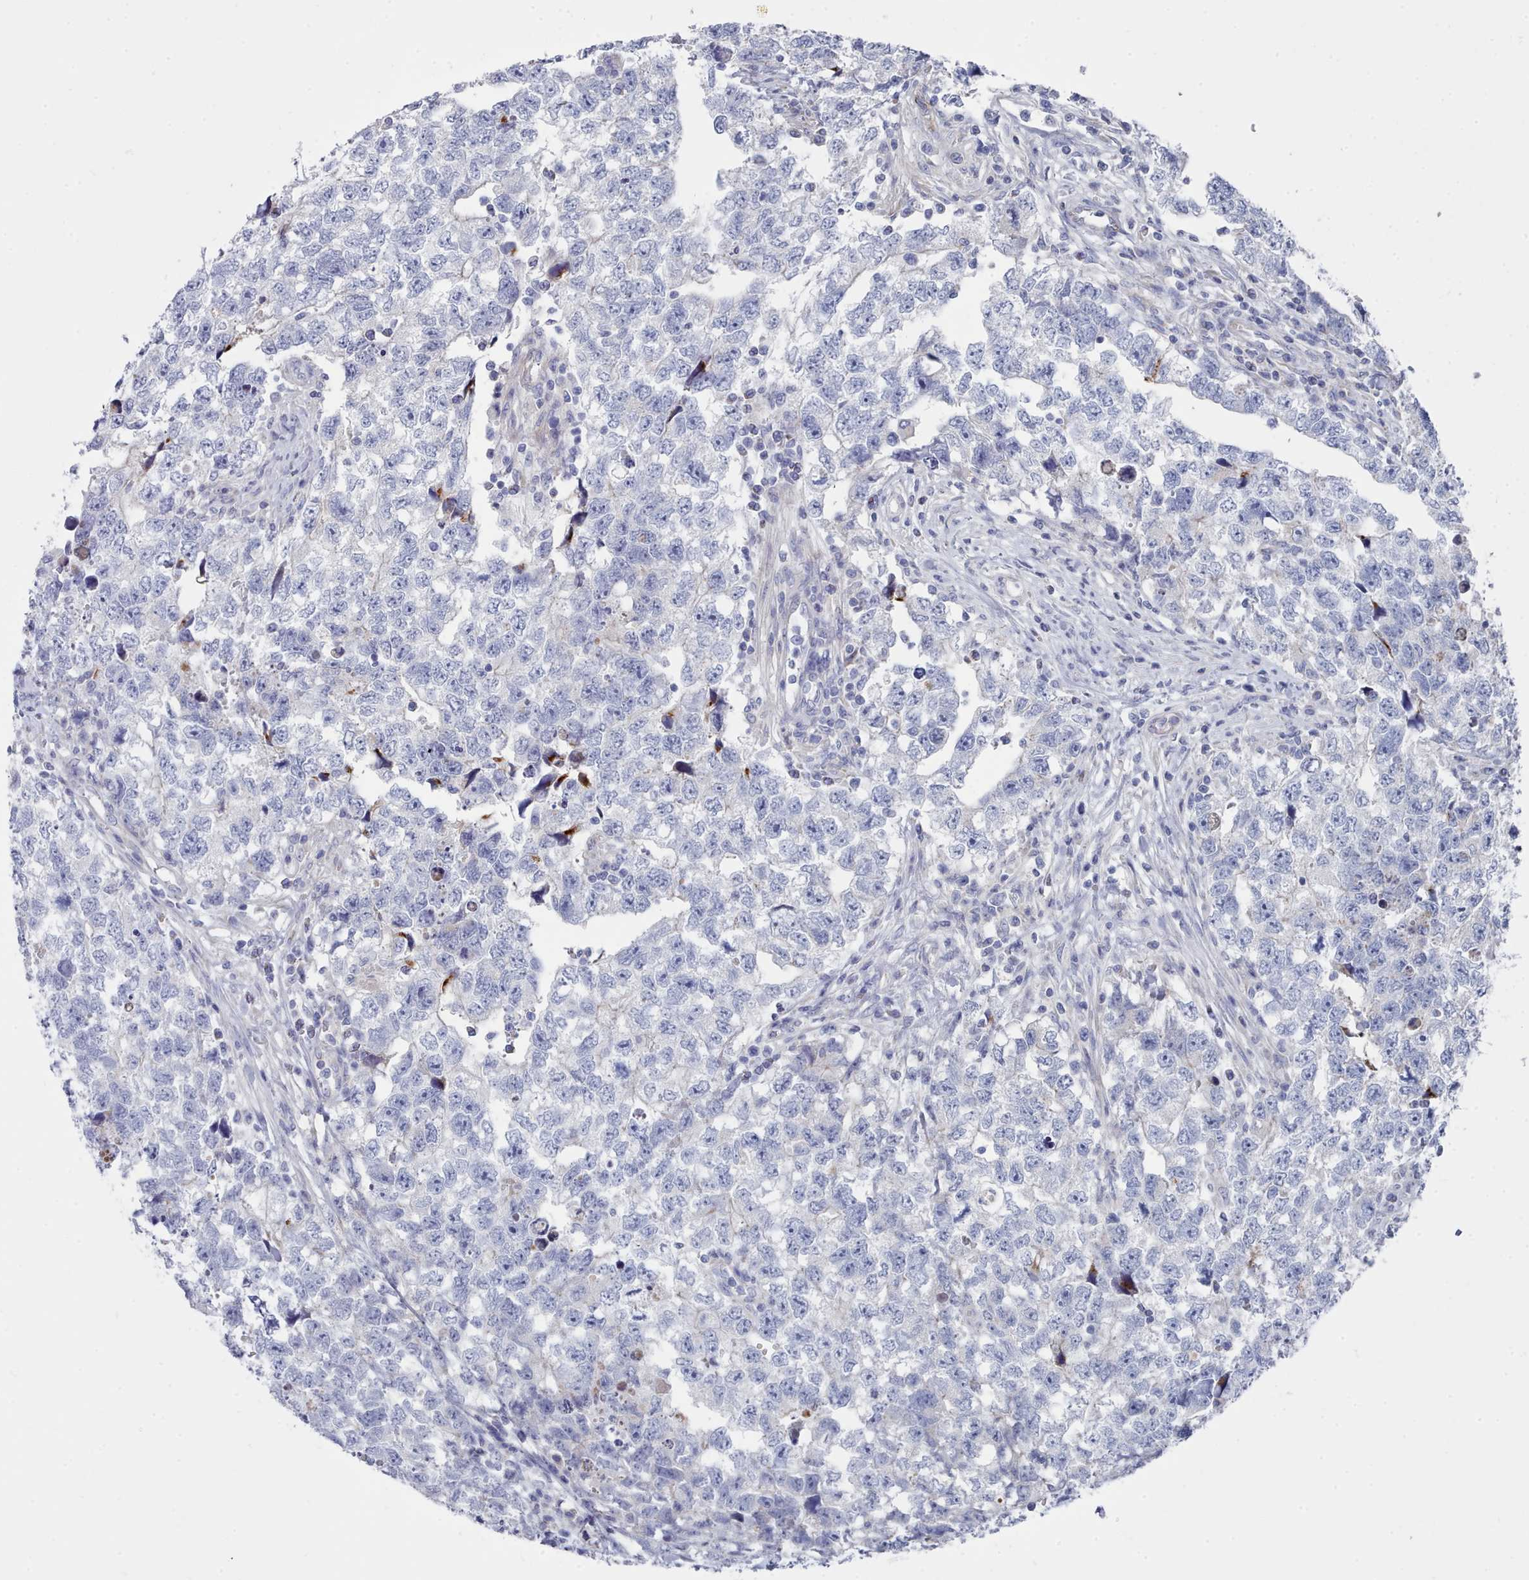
{"staining": {"intensity": "negative", "quantity": "none", "location": "none"}, "tissue": "testis cancer", "cell_type": "Tumor cells", "image_type": "cancer", "snomed": [{"axis": "morphology", "description": "Carcinoma, Embryonal, NOS"}, {"axis": "topography", "description": "Testis"}], "caption": "The image shows no significant positivity in tumor cells of testis cancer.", "gene": "PDE4C", "patient": {"sex": "male", "age": 22}}